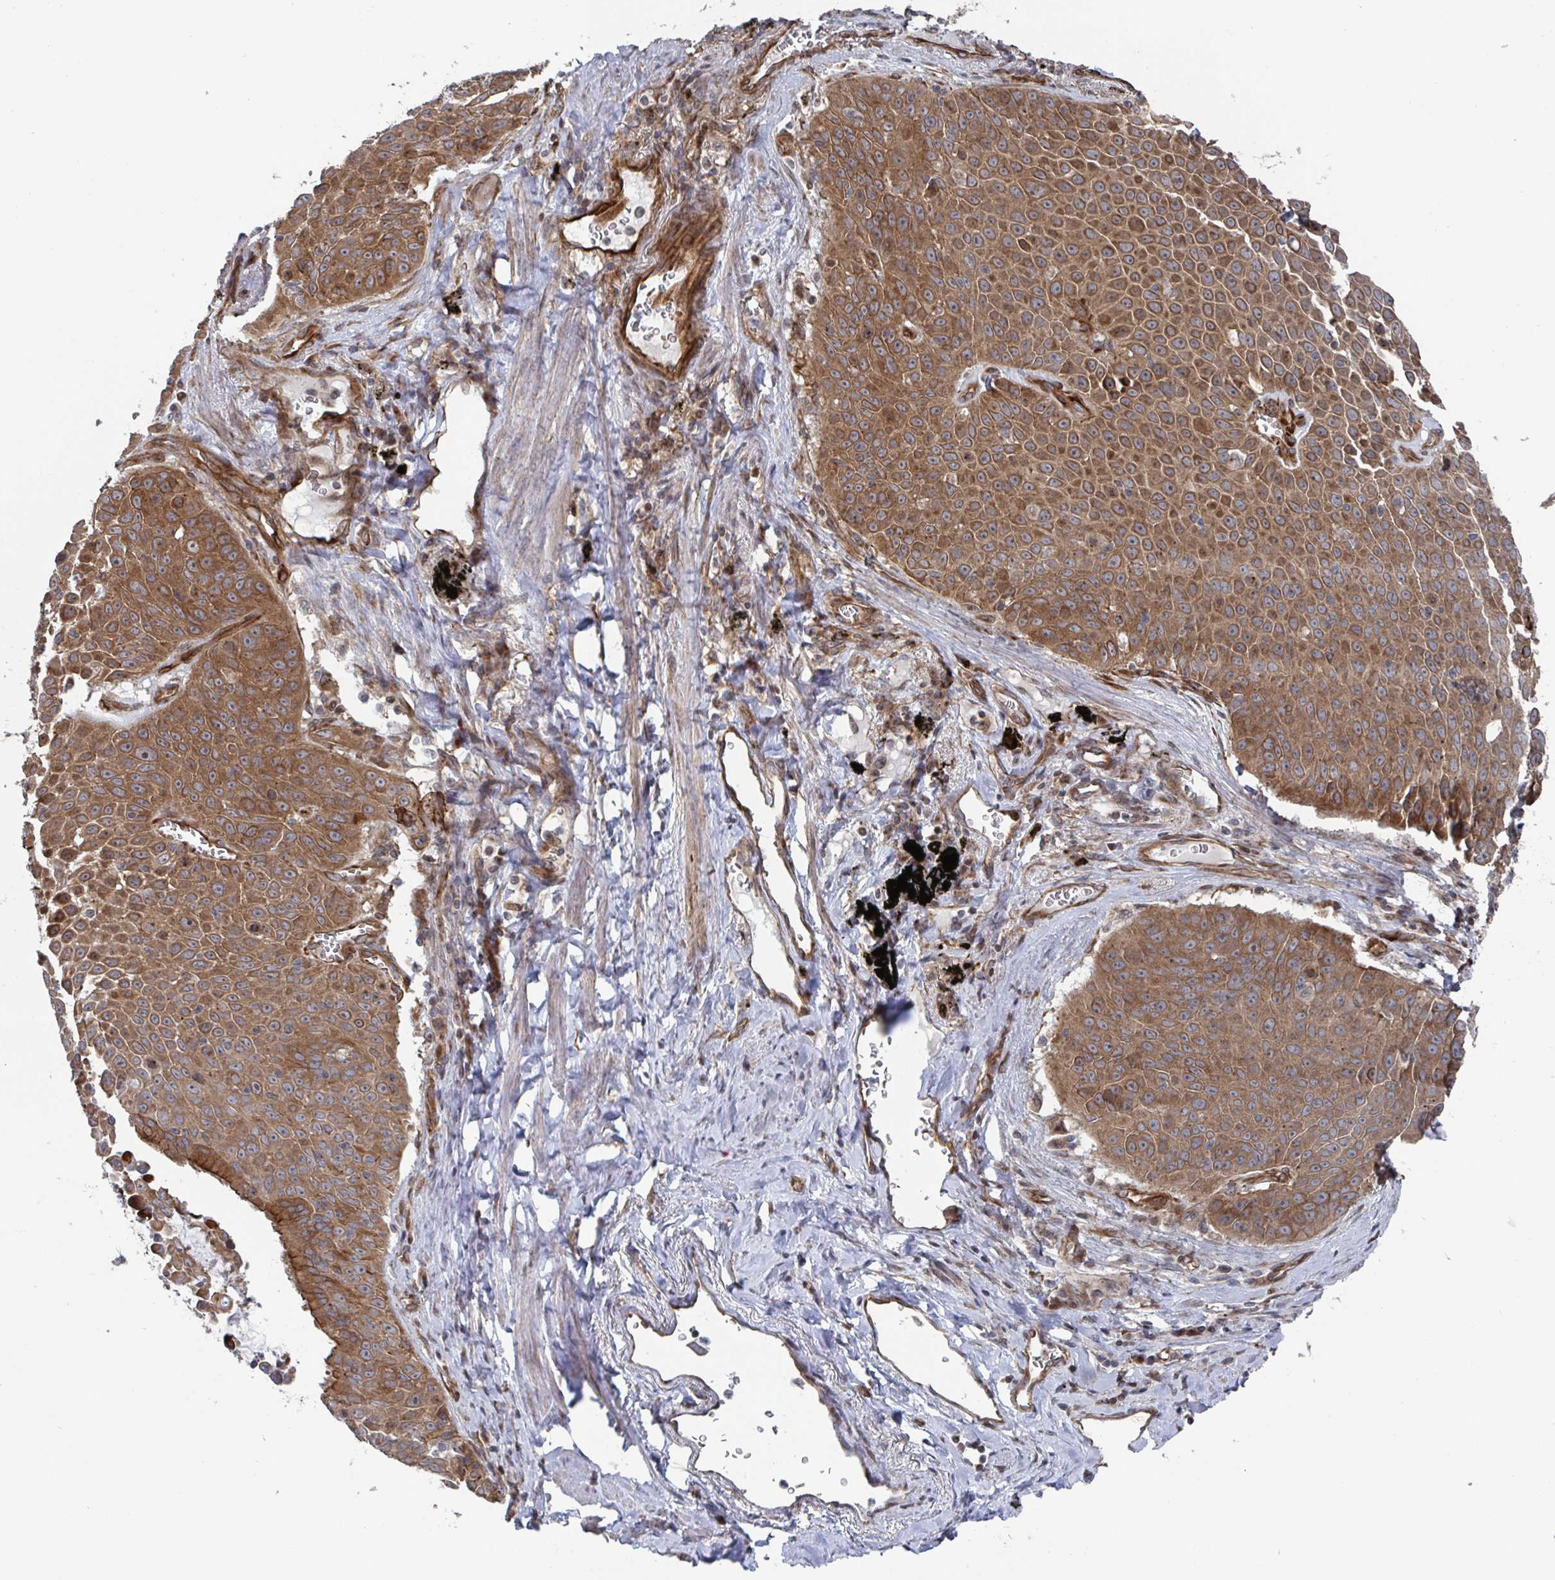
{"staining": {"intensity": "moderate", "quantity": ">75%", "location": "cytoplasmic/membranous"}, "tissue": "lung cancer", "cell_type": "Tumor cells", "image_type": "cancer", "snomed": [{"axis": "morphology", "description": "Squamous cell carcinoma, NOS"}, {"axis": "morphology", "description": "Squamous cell carcinoma, metastatic, NOS"}, {"axis": "topography", "description": "Lymph node"}, {"axis": "topography", "description": "Lung"}], "caption": "Lung squamous cell carcinoma tissue reveals moderate cytoplasmic/membranous expression in about >75% of tumor cells, visualized by immunohistochemistry.", "gene": "DVL3", "patient": {"sex": "female", "age": 62}}